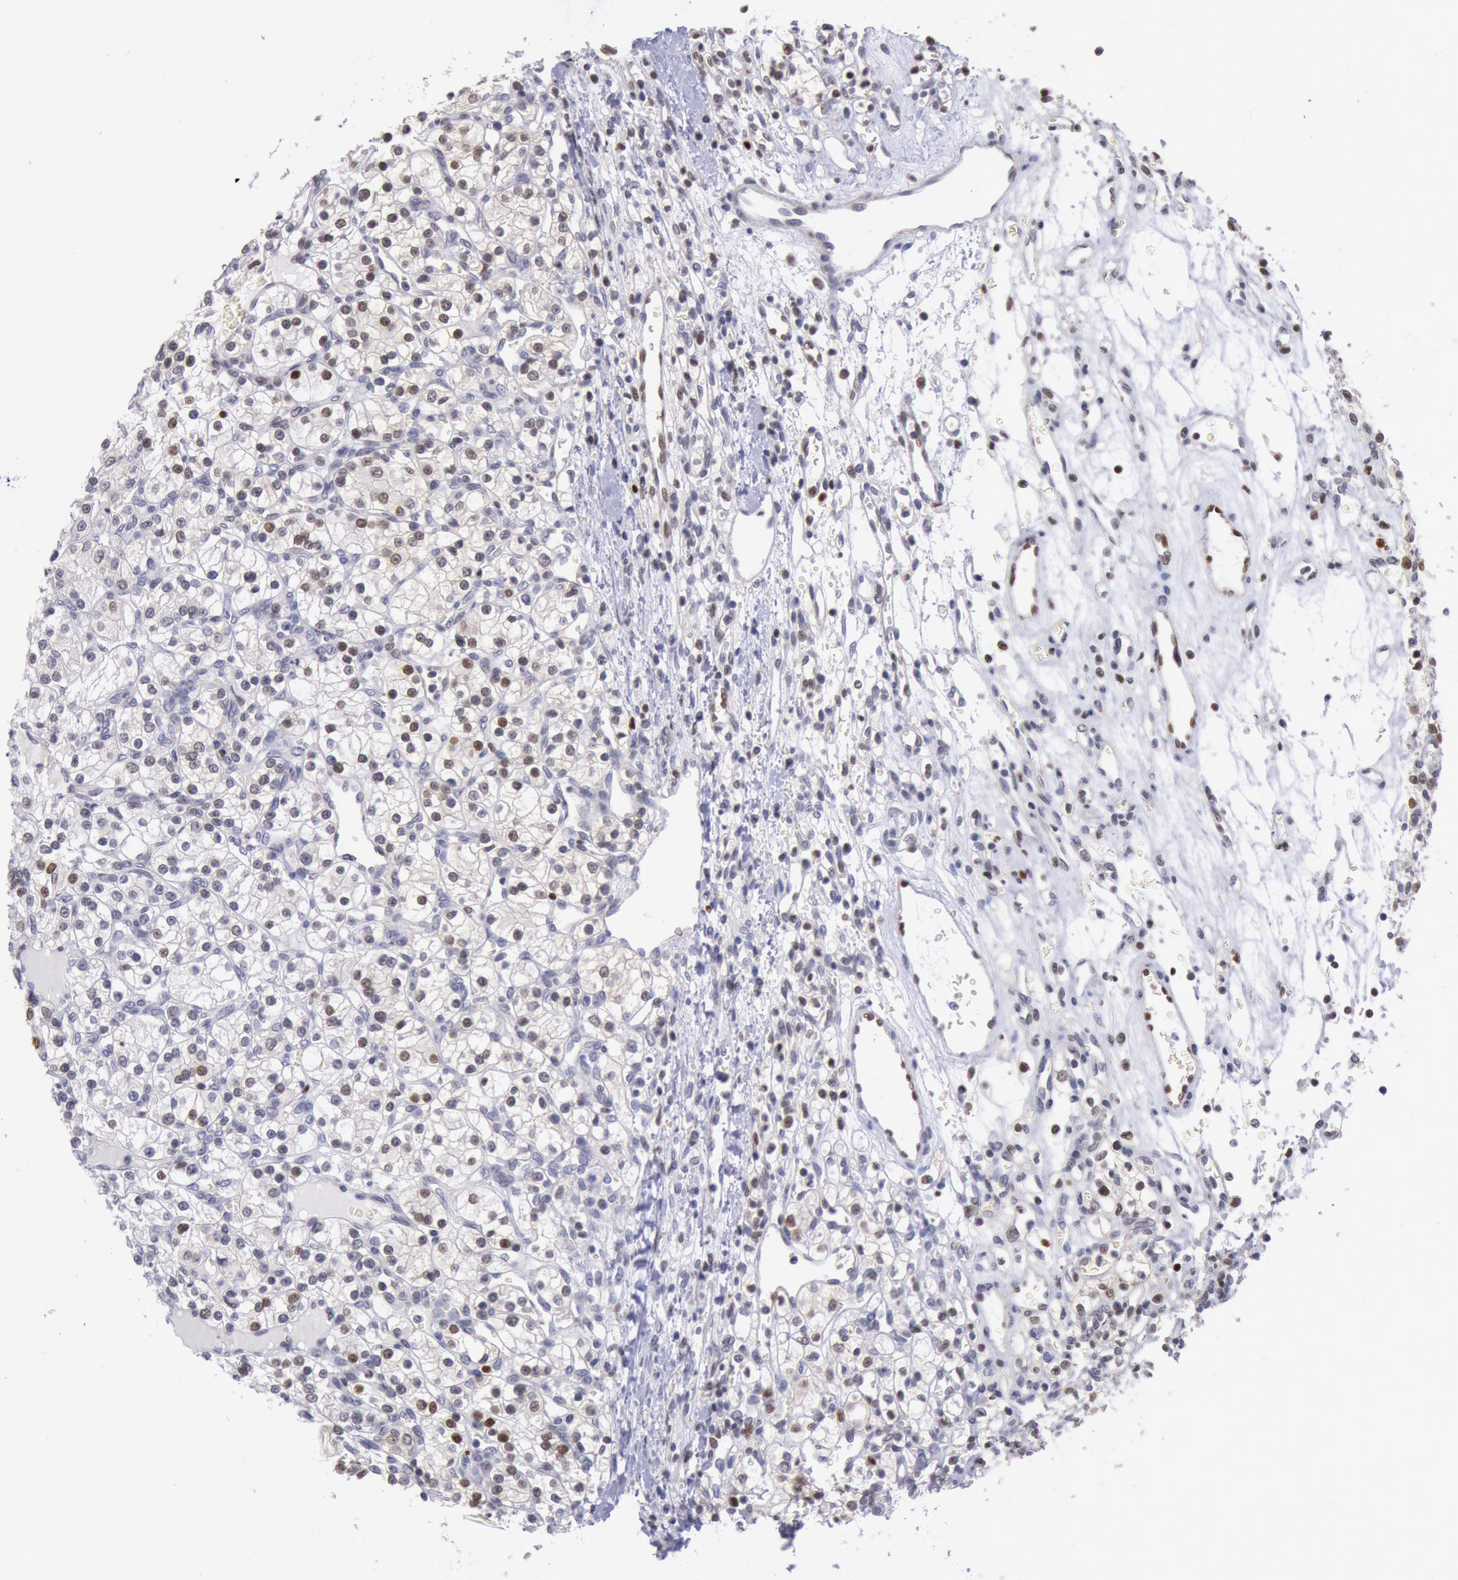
{"staining": {"intensity": "weak", "quantity": "25%-75%", "location": "nuclear"}, "tissue": "renal cancer", "cell_type": "Tumor cells", "image_type": "cancer", "snomed": [{"axis": "morphology", "description": "Adenocarcinoma, NOS"}, {"axis": "topography", "description": "Kidney"}], "caption": "A high-resolution image shows IHC staining of renal cancer (adenocarcinoma), which exhibits weak nuclear expression in about 25%-75% of tumor cells.", "gene": "RPS6KA5", "patient": {"sex": "female", "age": 62}}